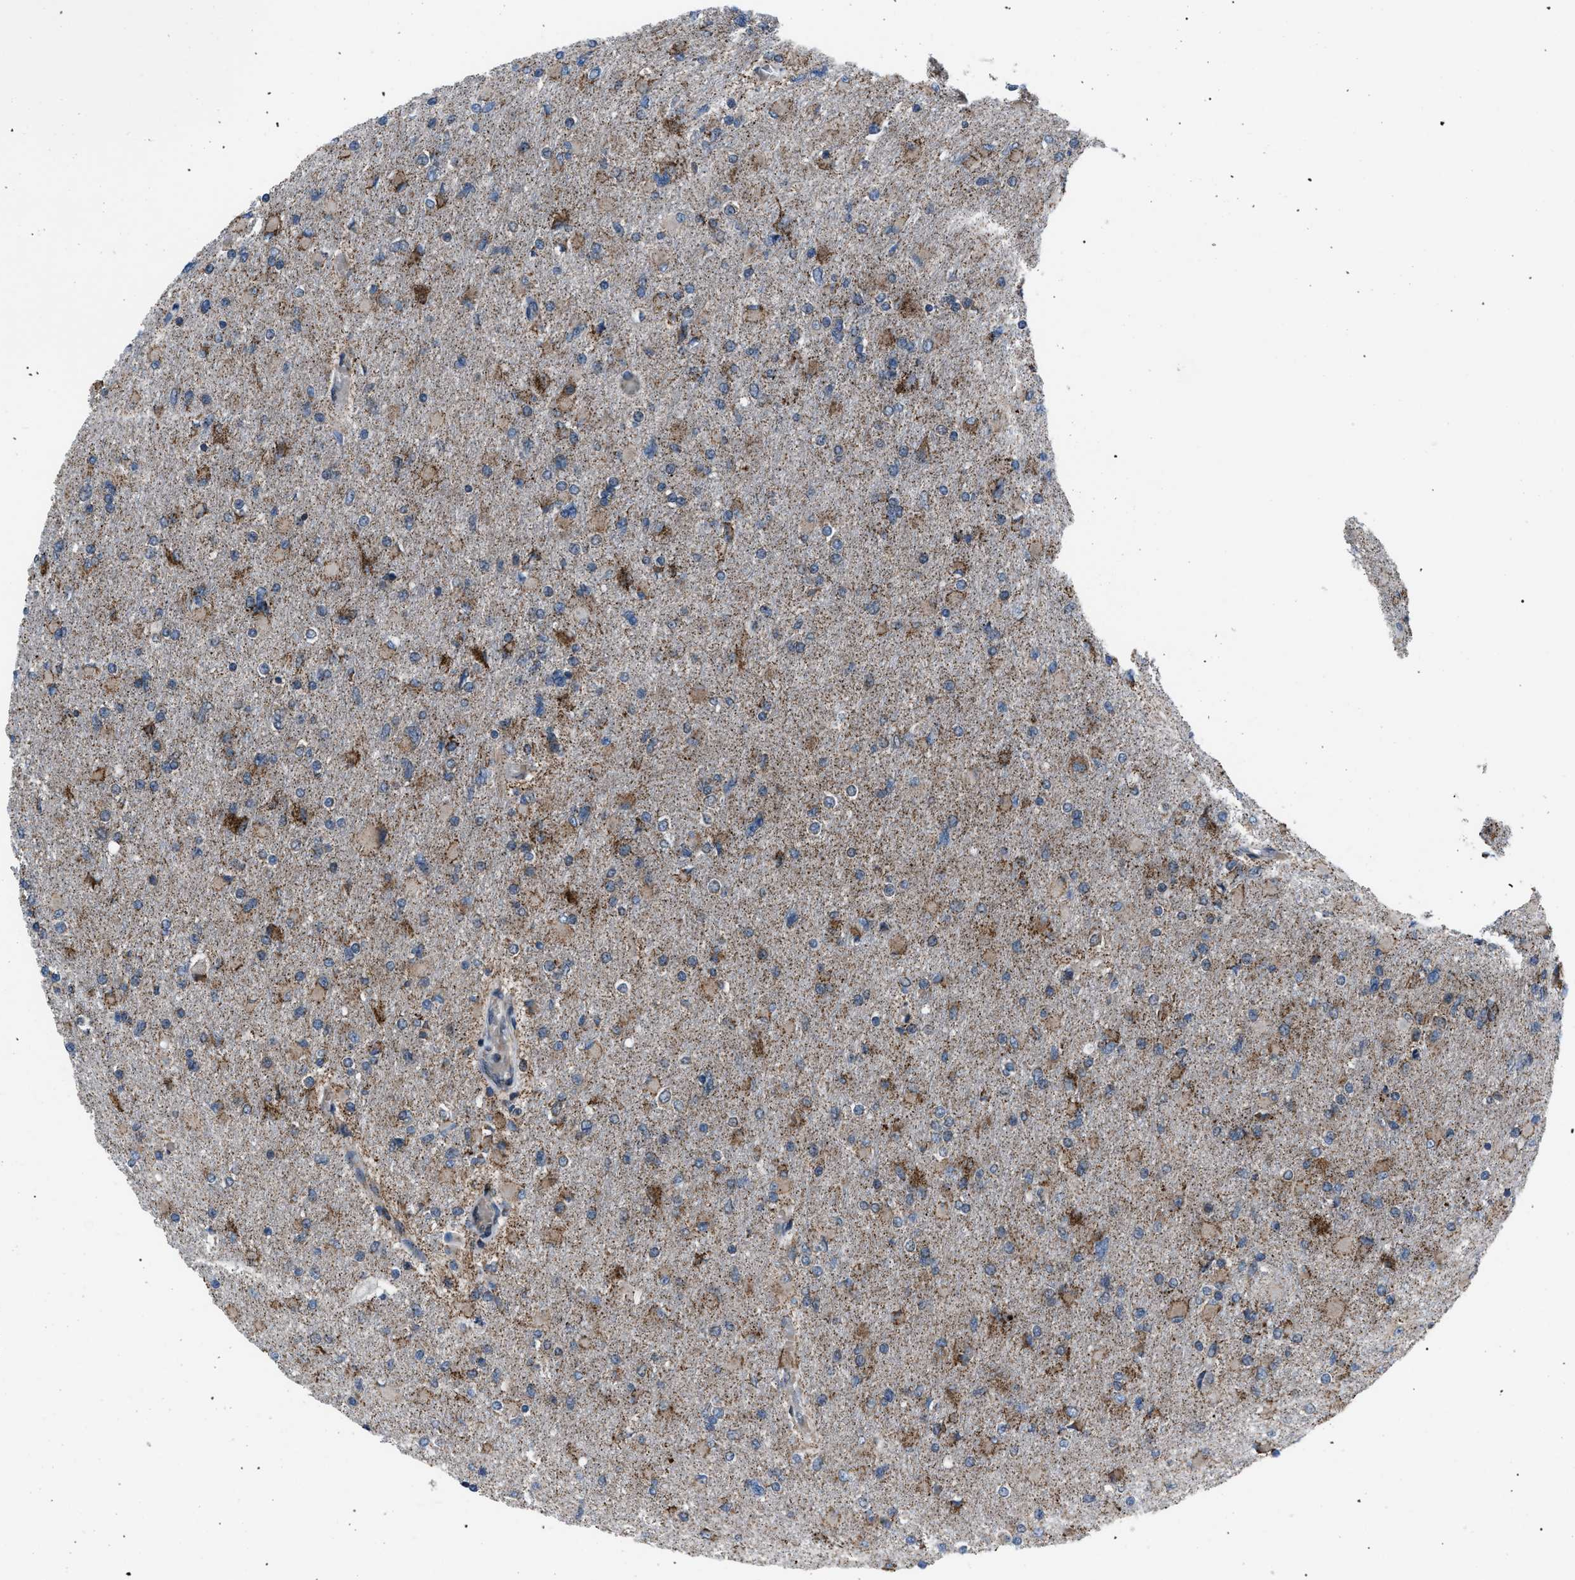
{"staining": {"intensity": "moderate", "quantity": "25%-75%", "location": "cytoplasmic/membranous"}, "tissue": "glioma", "cell_type": "Tumor cells", "image_type": "cancer", "snomed": [{"axis": "morphology", "description": "Glioma, malignant, High grade"}, {"axis": "topography", "description": "Cerebral cortex"}], "caption": "Immunohistochemistry (DAB (3,3'-diaminobenzidine)) staining of human glioma demonstrates moderate cytoplasmic/membranous protein staining in approximately 25%-75% of tumor cells.", "gene": "AGO2", "patient": {"sex": "female", "age": 36}}